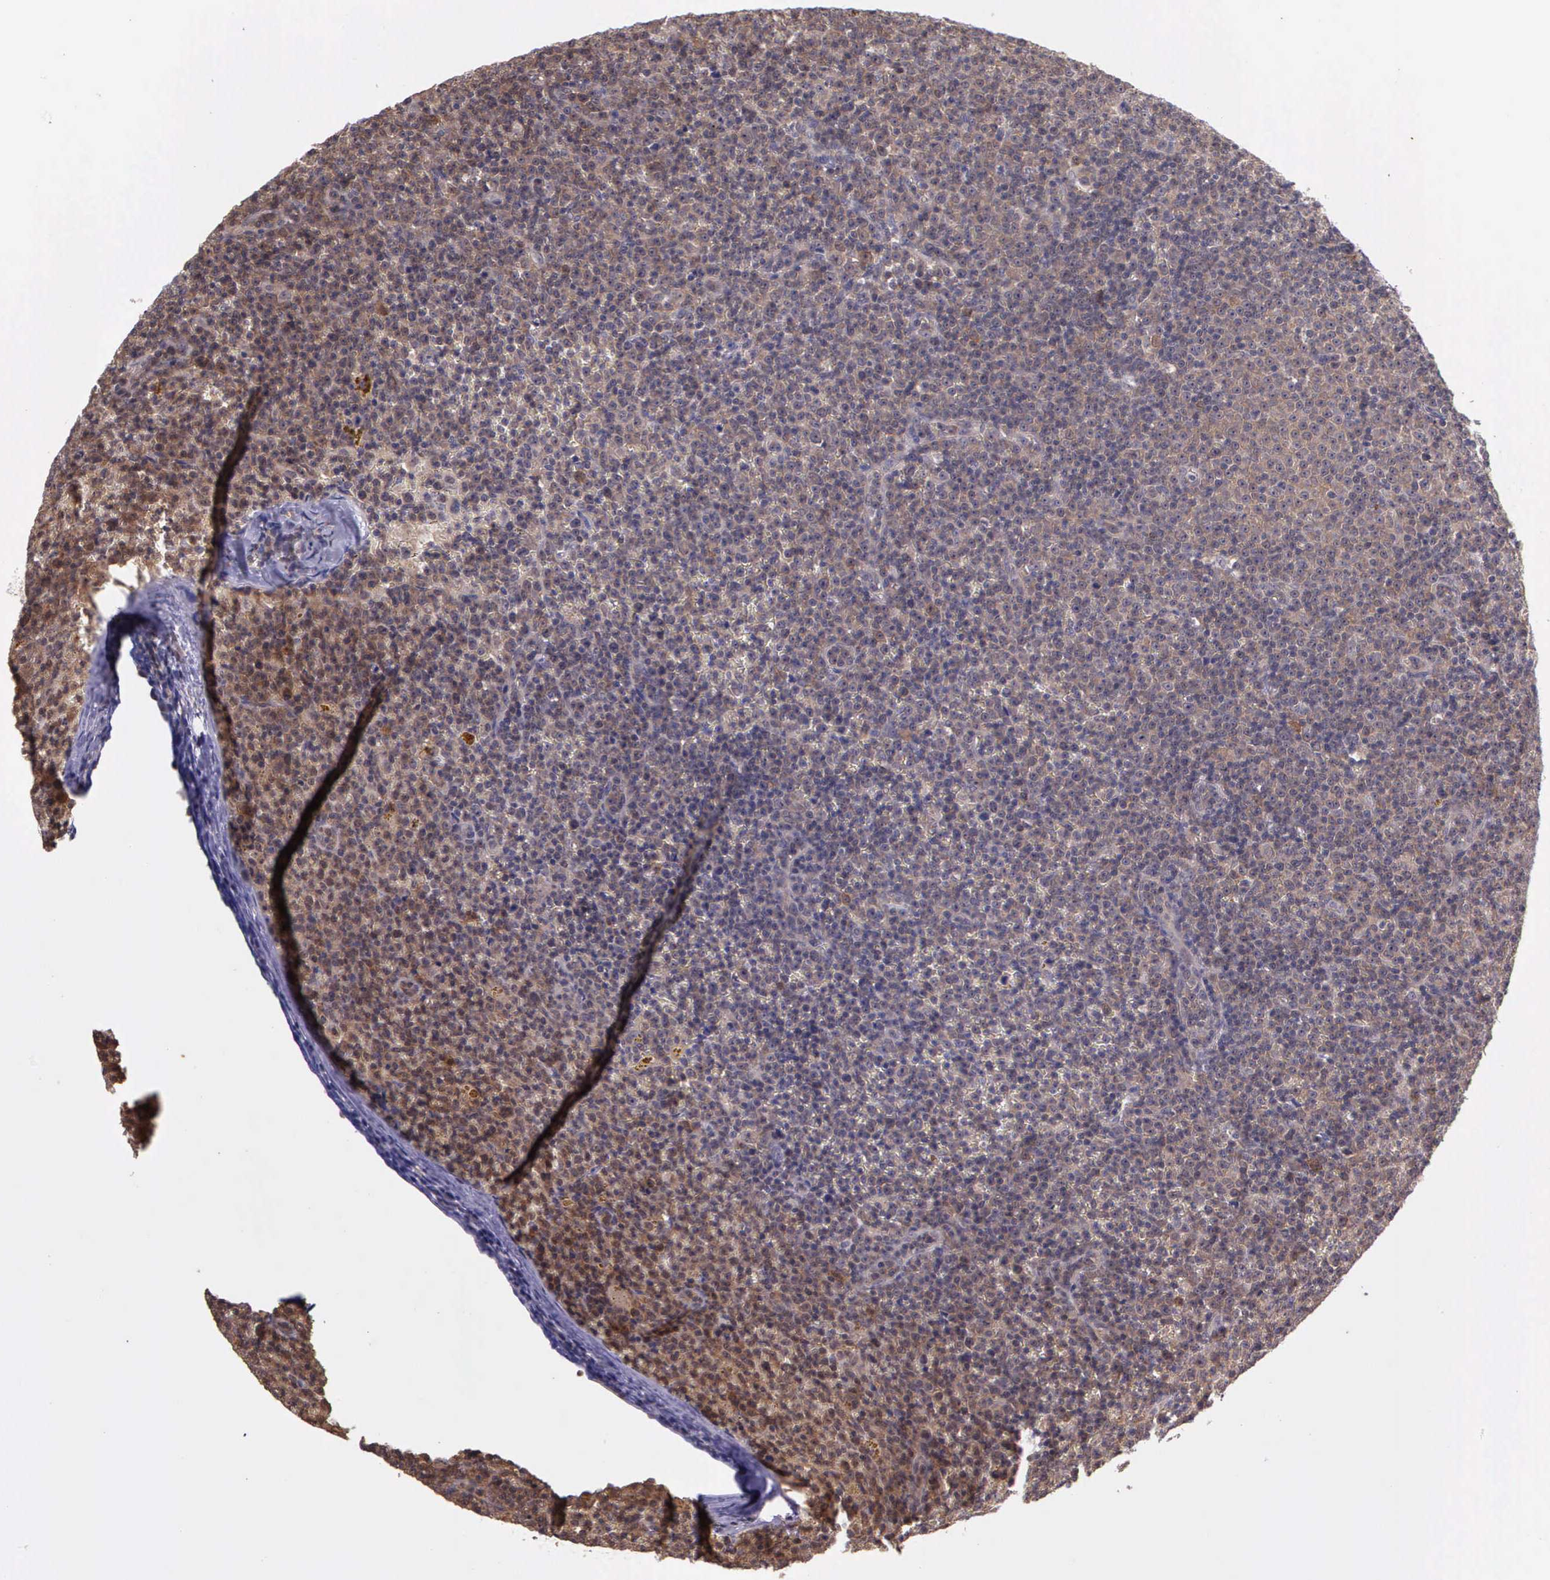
{"staining": {"intensity": "negative", "quantity": "none", "location": "none"}, "tissue": "lymphoma", "cell_type": "Tumor cells", "image_type": "cancer", "snomed": [{"axis": "morphology", "description": "Malignant lymphoma, non-Hodgkin's type, Low grade"}, {"axis": "topography", "description": "Lymph node"}], "caption": "Photomicrograph shows no significant protein positivity in tumor cells of low-grade malignant lymphoma, non-Hodgkin's type.", "gene": "IGBP1", "patient": {"sex": "male", "age": 50}}